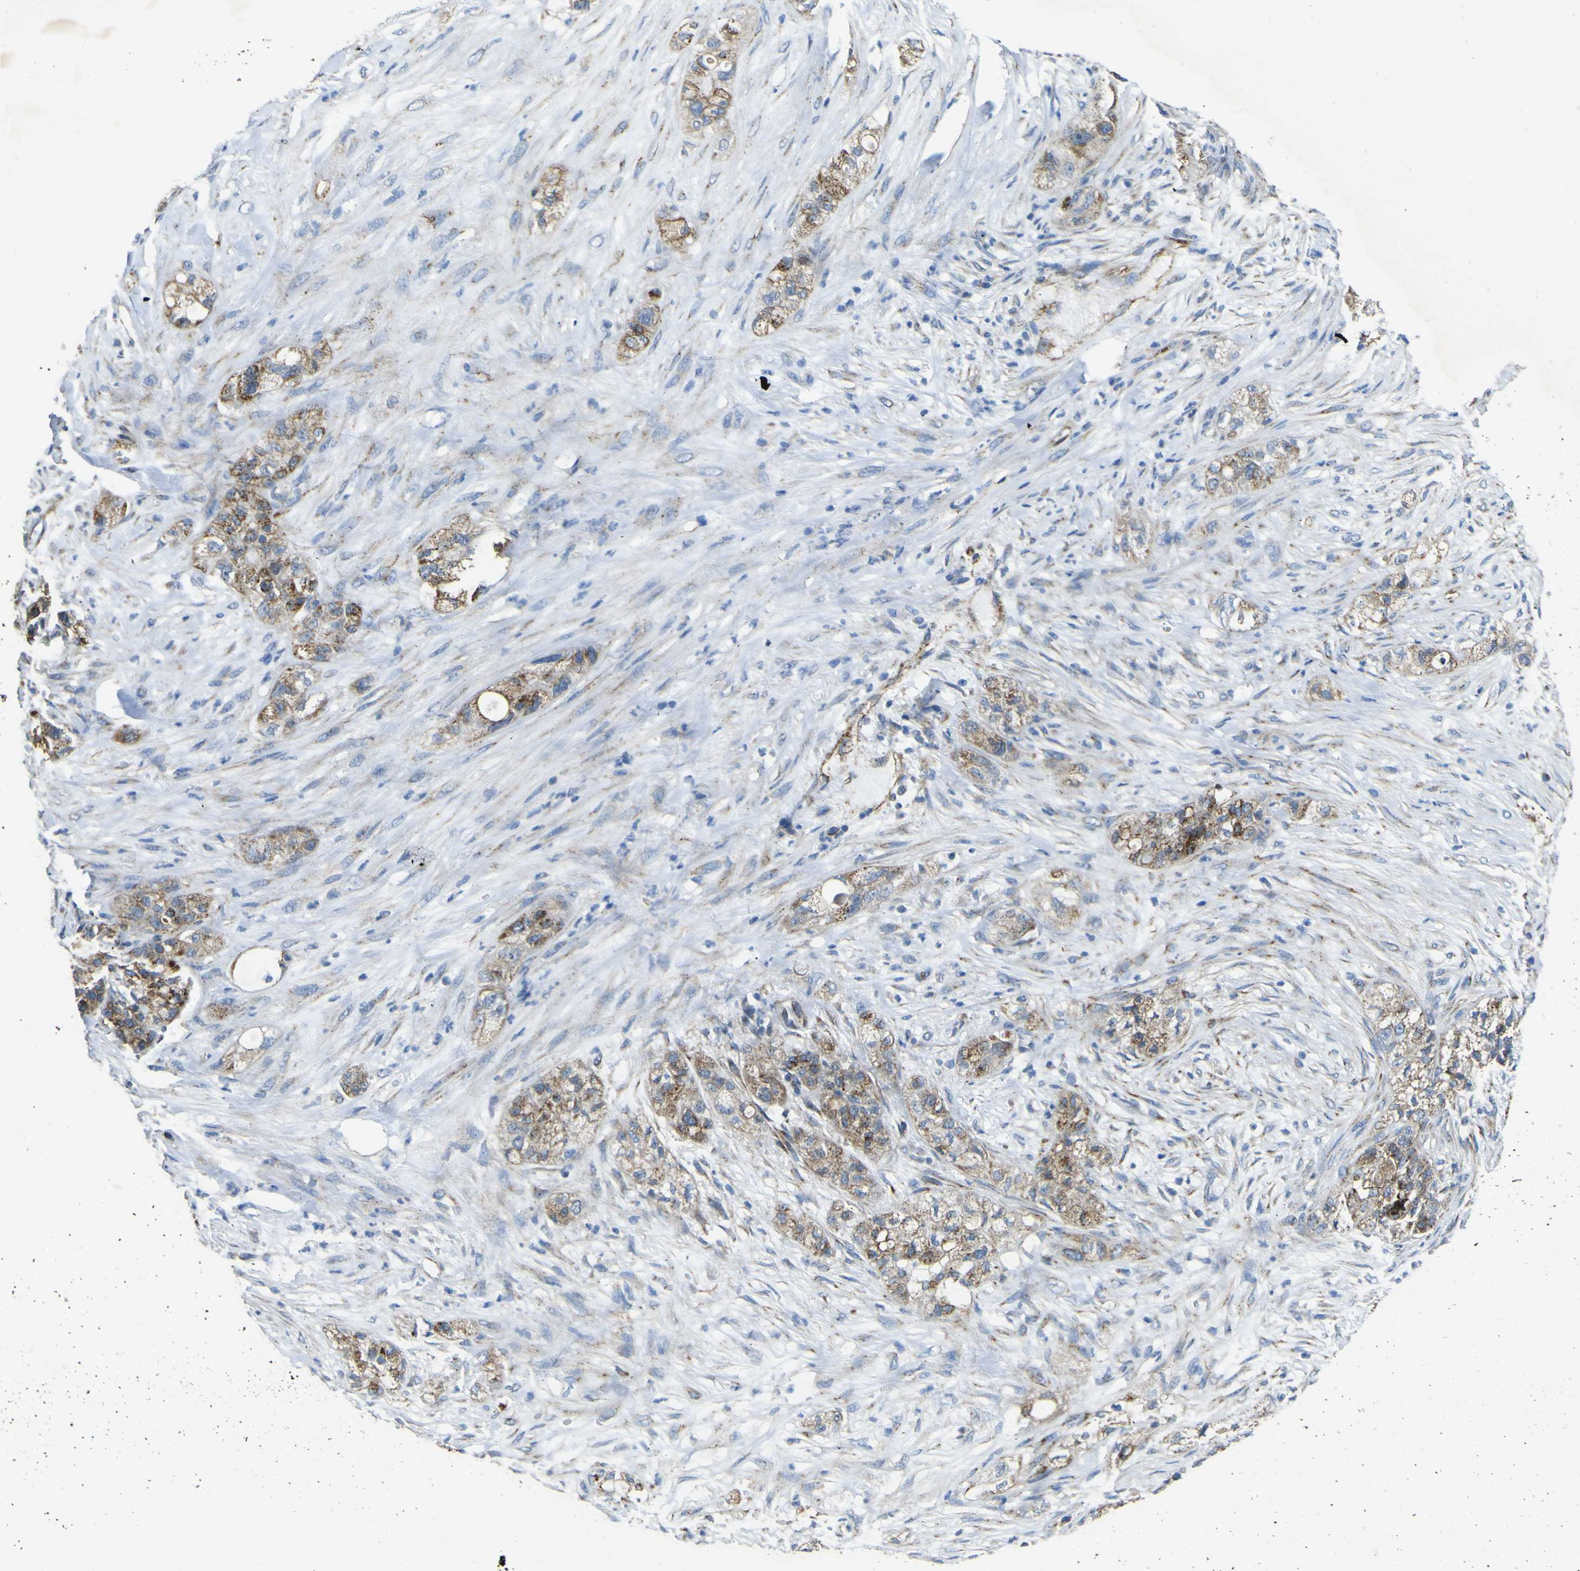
{"staining": {"intensity": "moderate", "quantity": ">75%", "location": "cytoplasmic/membranous"}, "tissue": "pancreatic cancer", "cell_type": "Tumor cells", "image_type": "cancer", "snomed": [{"axis": "morphology", "description": "Adenocarcinoma, NOS"}, {"axis": "topography", "description": "Pancreas"}], "caption": "Pancreatic adenocarcinoma tissue shows moderate cytoplasmic/membranous positivity in approximately >75% of tumor cells, visualized by immunohistochemistry.", "gene": "ALDH18A1", "patient": {"sex": "female", "age": 78}}